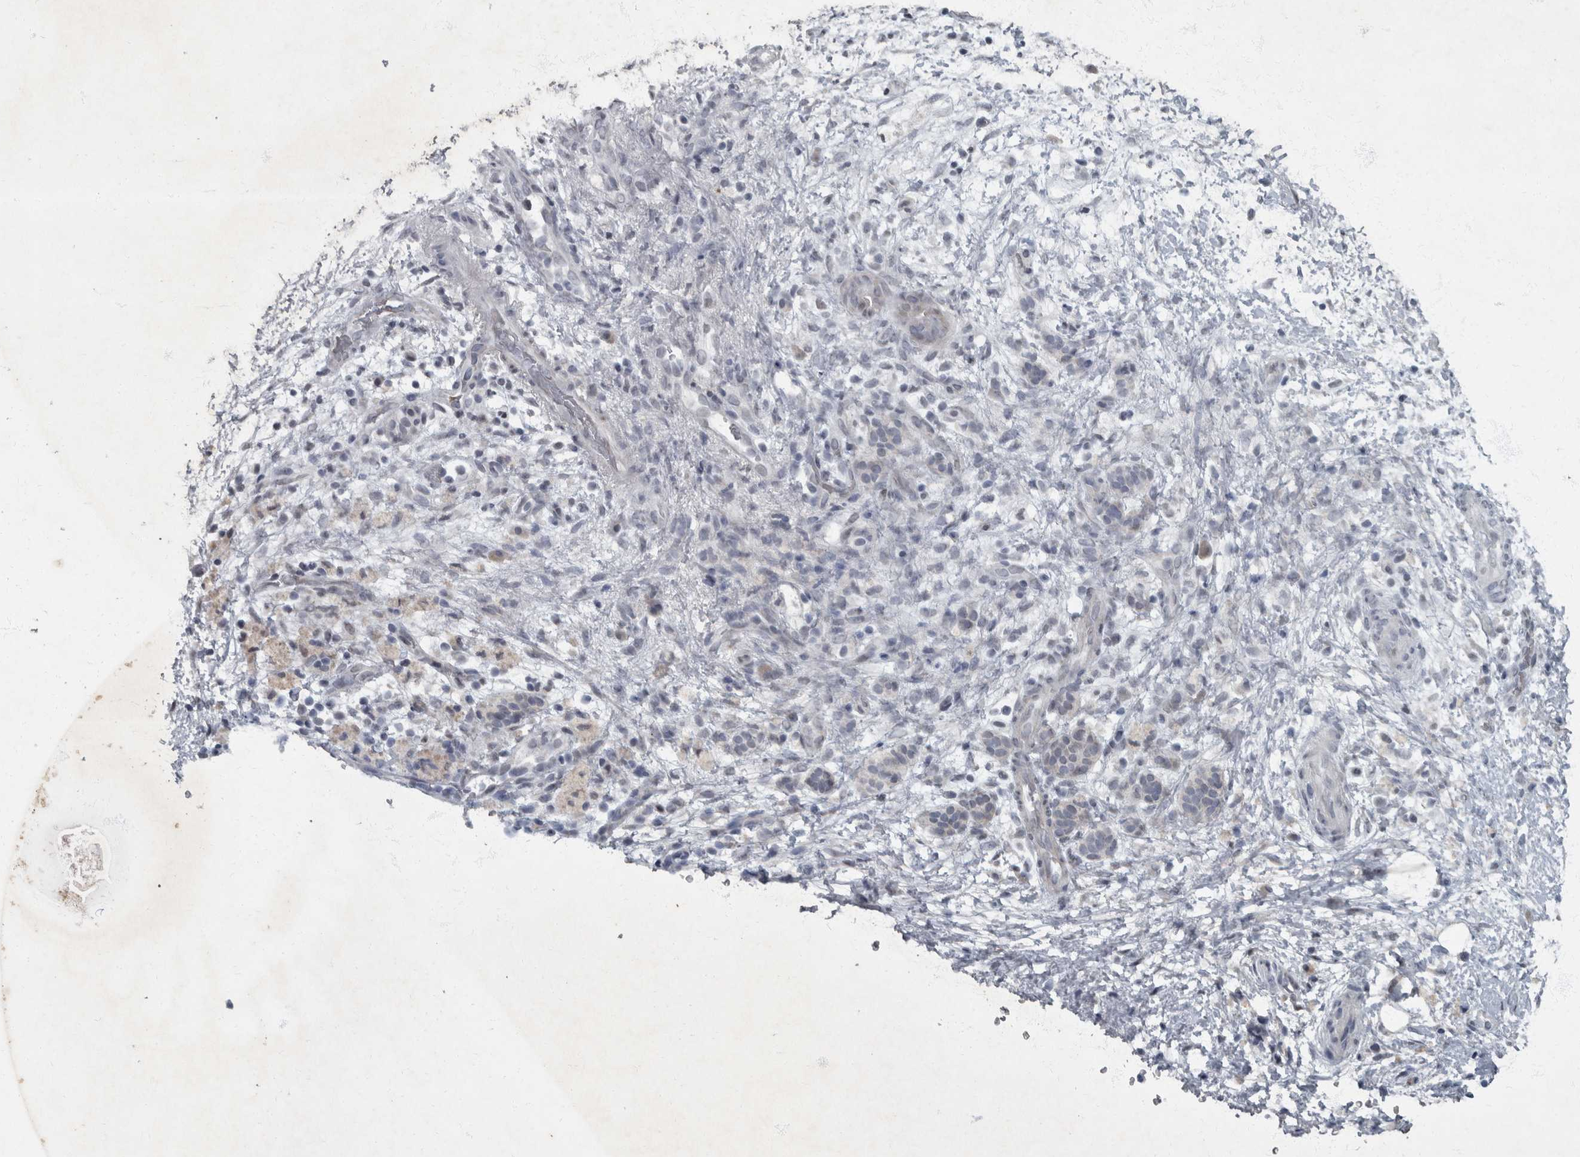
{"staining": {"intensity": "negative", "quantity": "none", "location": "none"}, "tissue": "pancreatic cancer", "cell_type": "Tumor cells", "image_type": "cancer", "snomed": [{"axis": "morphology", "description": "Adenocarcinoma, NOS"}, {"axis": "topography", "description": "Pancreas"}], "caption": "The histopathology image exhibits no significant expression in tumor cells of pancreatic cancer.", "gene": "WDR33", "patient": {"sex": "female", "age": 78}}